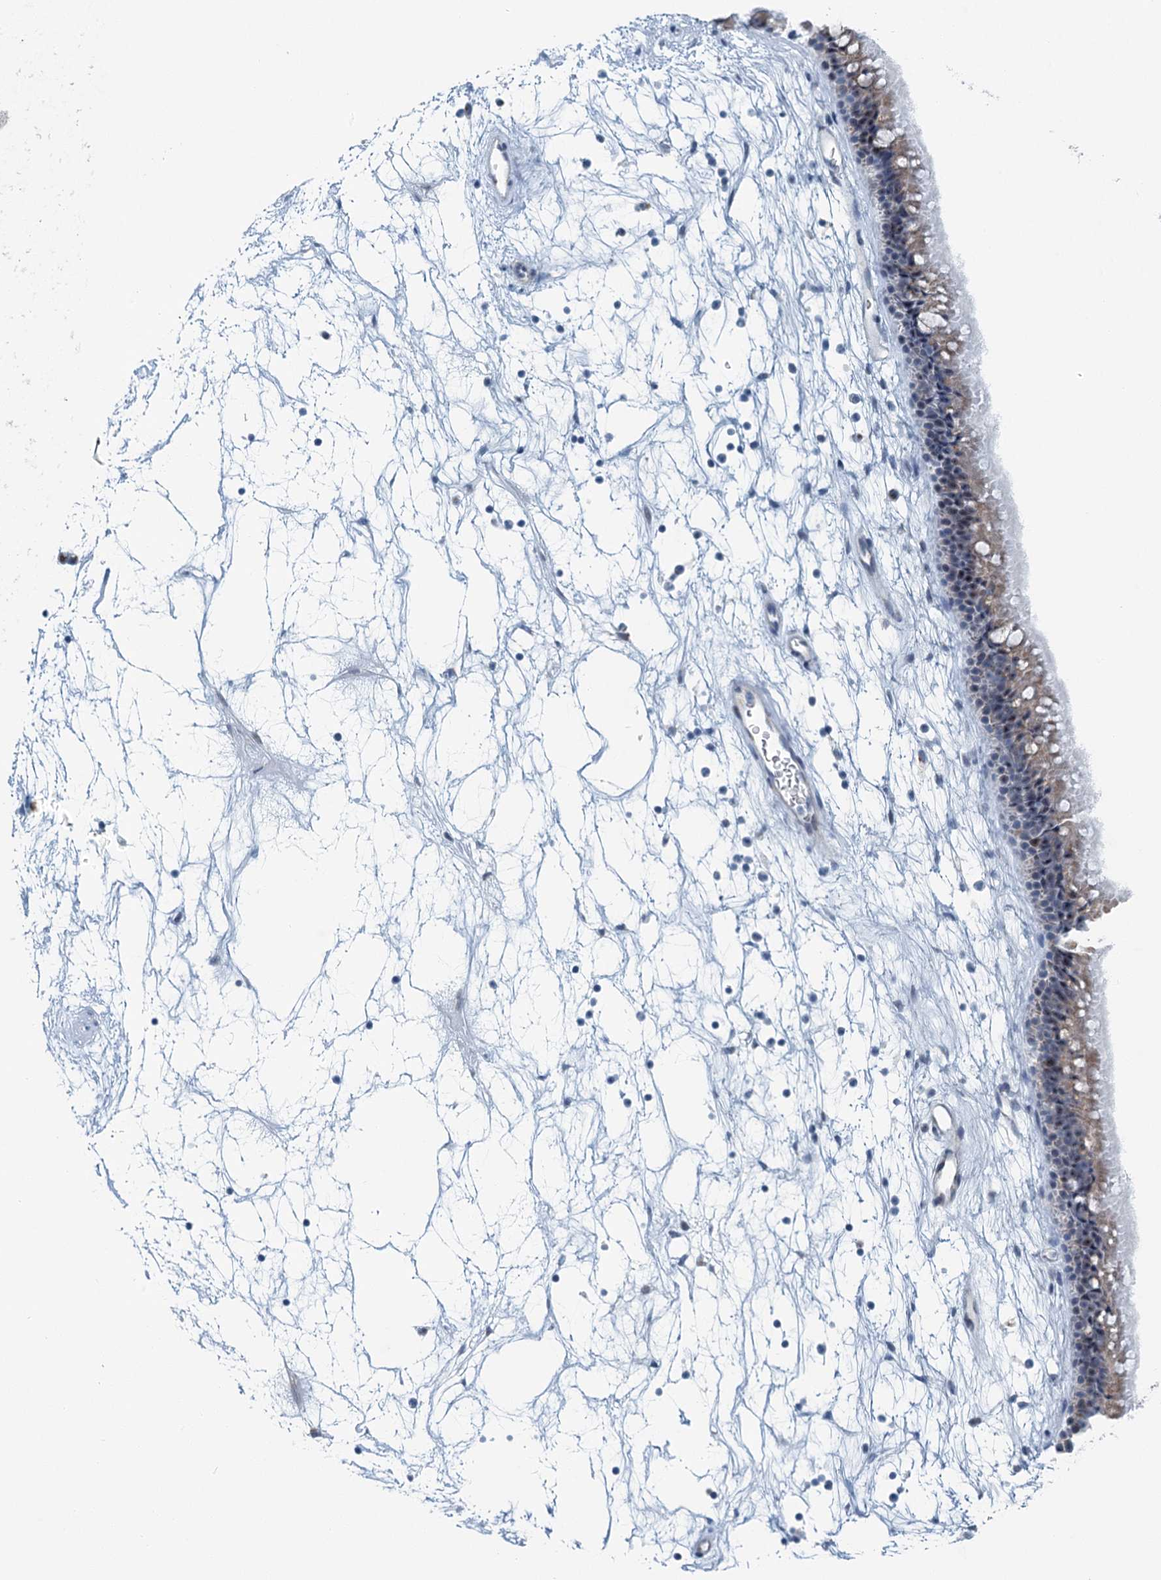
{"staining": {"intensity": "weak", "quantity": "25%-75%", "location": "cytoplasmic/membranous"}, "tissue": "nasopharynx", "cell_type": "Respiratory epithelial cells", "image_type": "normal", "snomed": [{"axis": "morphology", "description": "Normal tissue, NOS"}, {"axis": "topography", "description": "Nasopharynx"}], "caption": "Benign nasopharynx exhibits weak cytoplasmic/membranous staining in about 25%-75% of respiratory epithelial cells (DAB IHC, brown staining for protein, blue staining for nuclei)..", "gene": "ZNF527", "patient": {"sex": "male", "age": 64}}